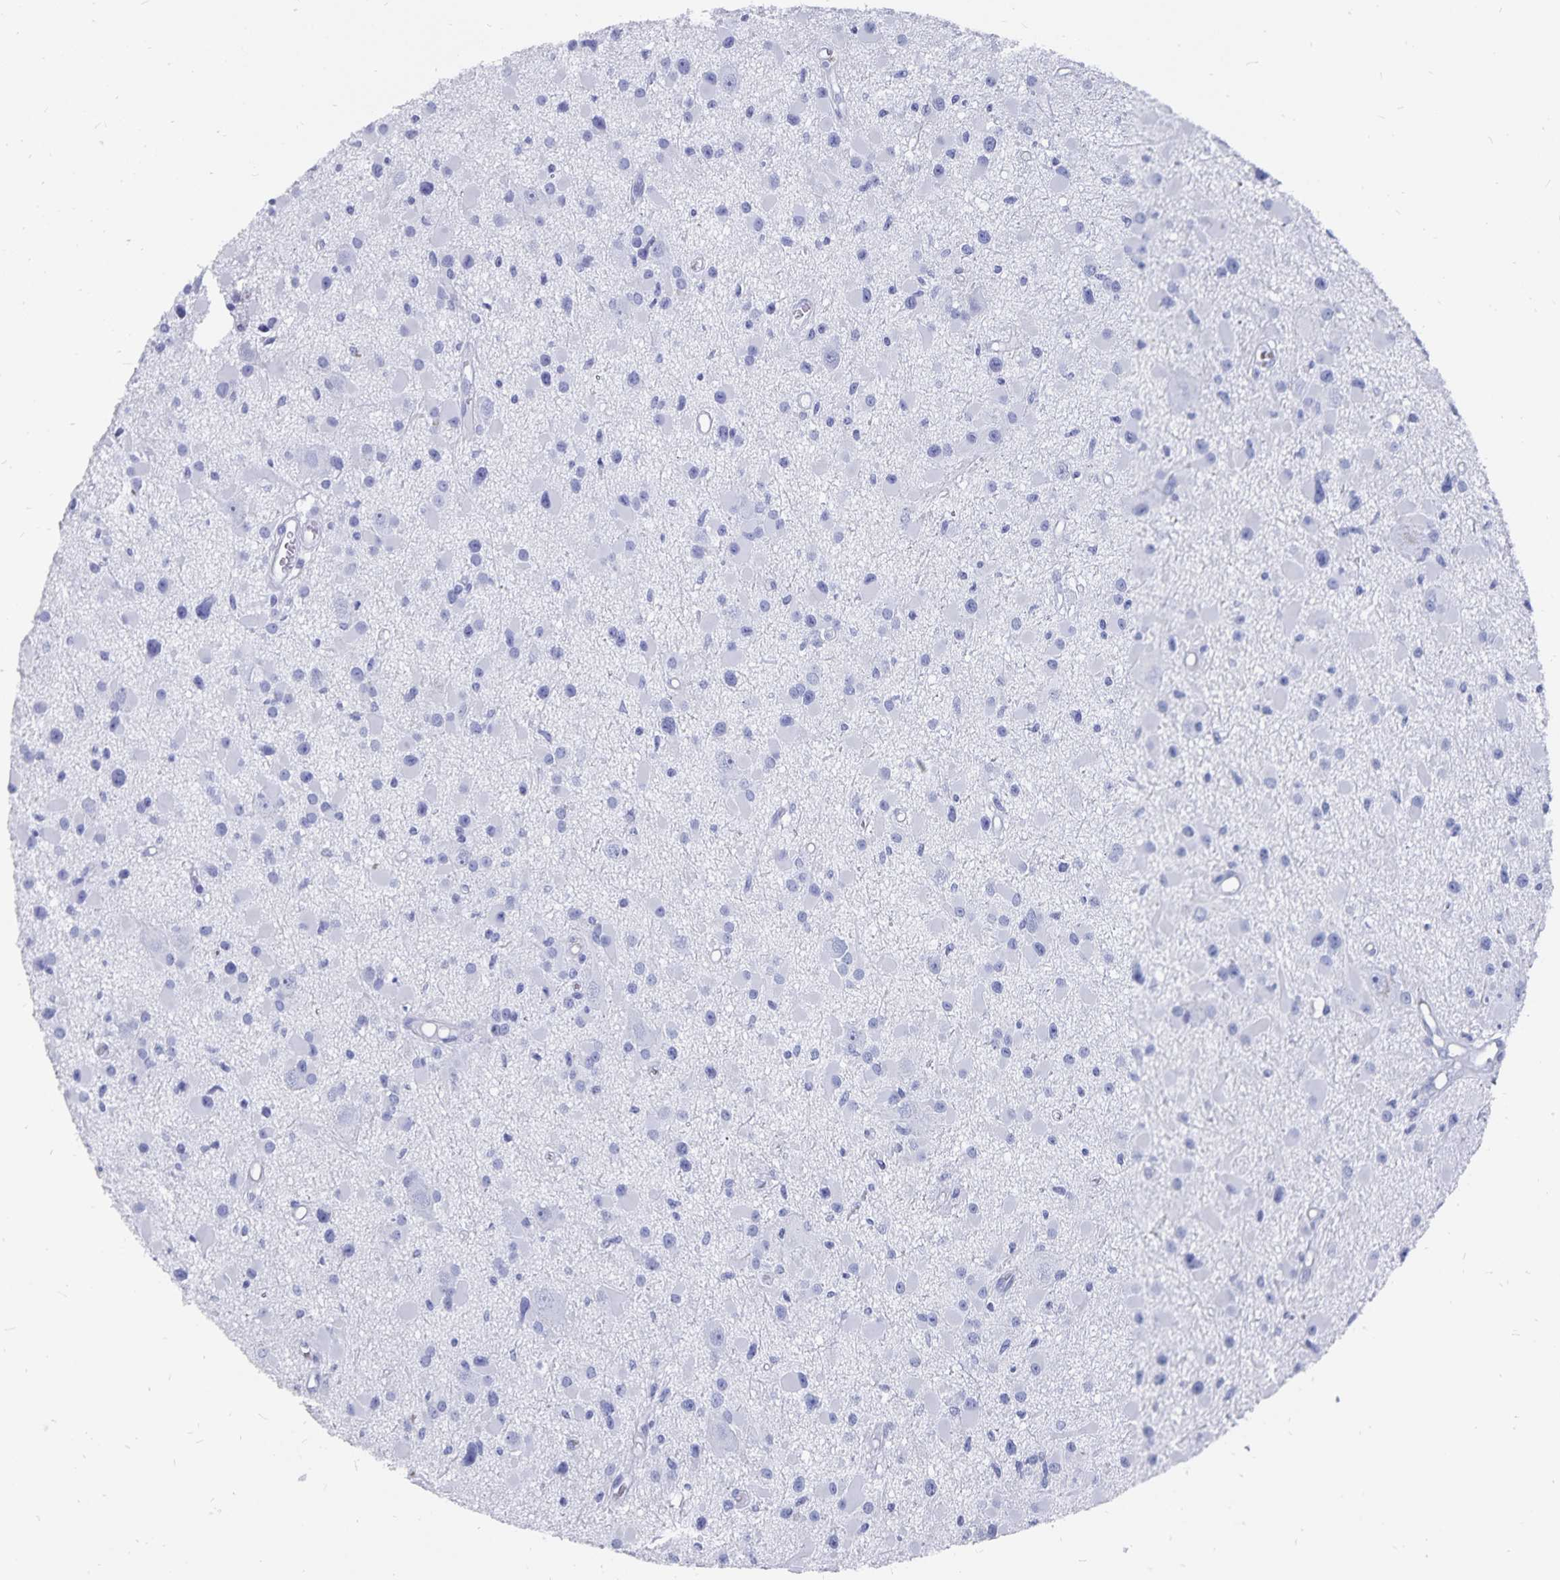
{"staining": {"intensity": "negative", "quantity": "none", "location": "none"}, "tissue": "glioma", "cell_type": "Tumor cells", "image_type": "cancer", "snomed": [{"axis": "morphology", "description": "Glioma, malignant, High grade"}, {"axis": "topography", "description": "Brain"}], "caption": "DAB immunohistochemical staining of malignant glioma (high-grade) demonstrates no significant positivity in tumor cells.", "gene": "ADH1A", "patient": {"sex": "male", "age": 54}}